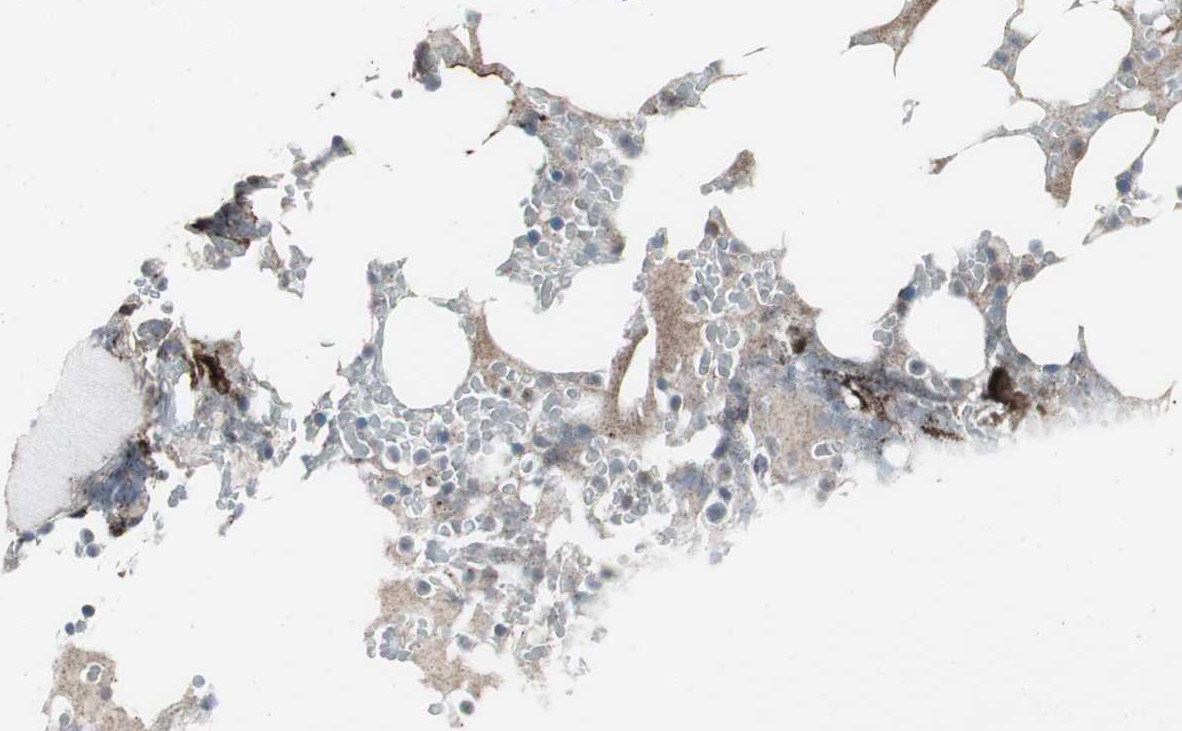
{"staining": {"intensity": "negative", "quantity": "none", "location": "none"}, "tissue": "bone marrow", "cell_type": "Hematopoietic cells", "image_type": "normal", "snomed": [{"axis": "morphology", "description": "Normal tissue, NOS"}, {"axis": "topography", "description": "Bone marrow"}], "caption": "A histopathology image of human bone marrow is negative for staining in hematopoietic cells. (DAB (3,3'-diaminobenzidine) immunohistochemistry visualized using brightfield microscopy, high magnification).", "gene": "PDGFA", "patient": {"sex": "female", "age": 66}}